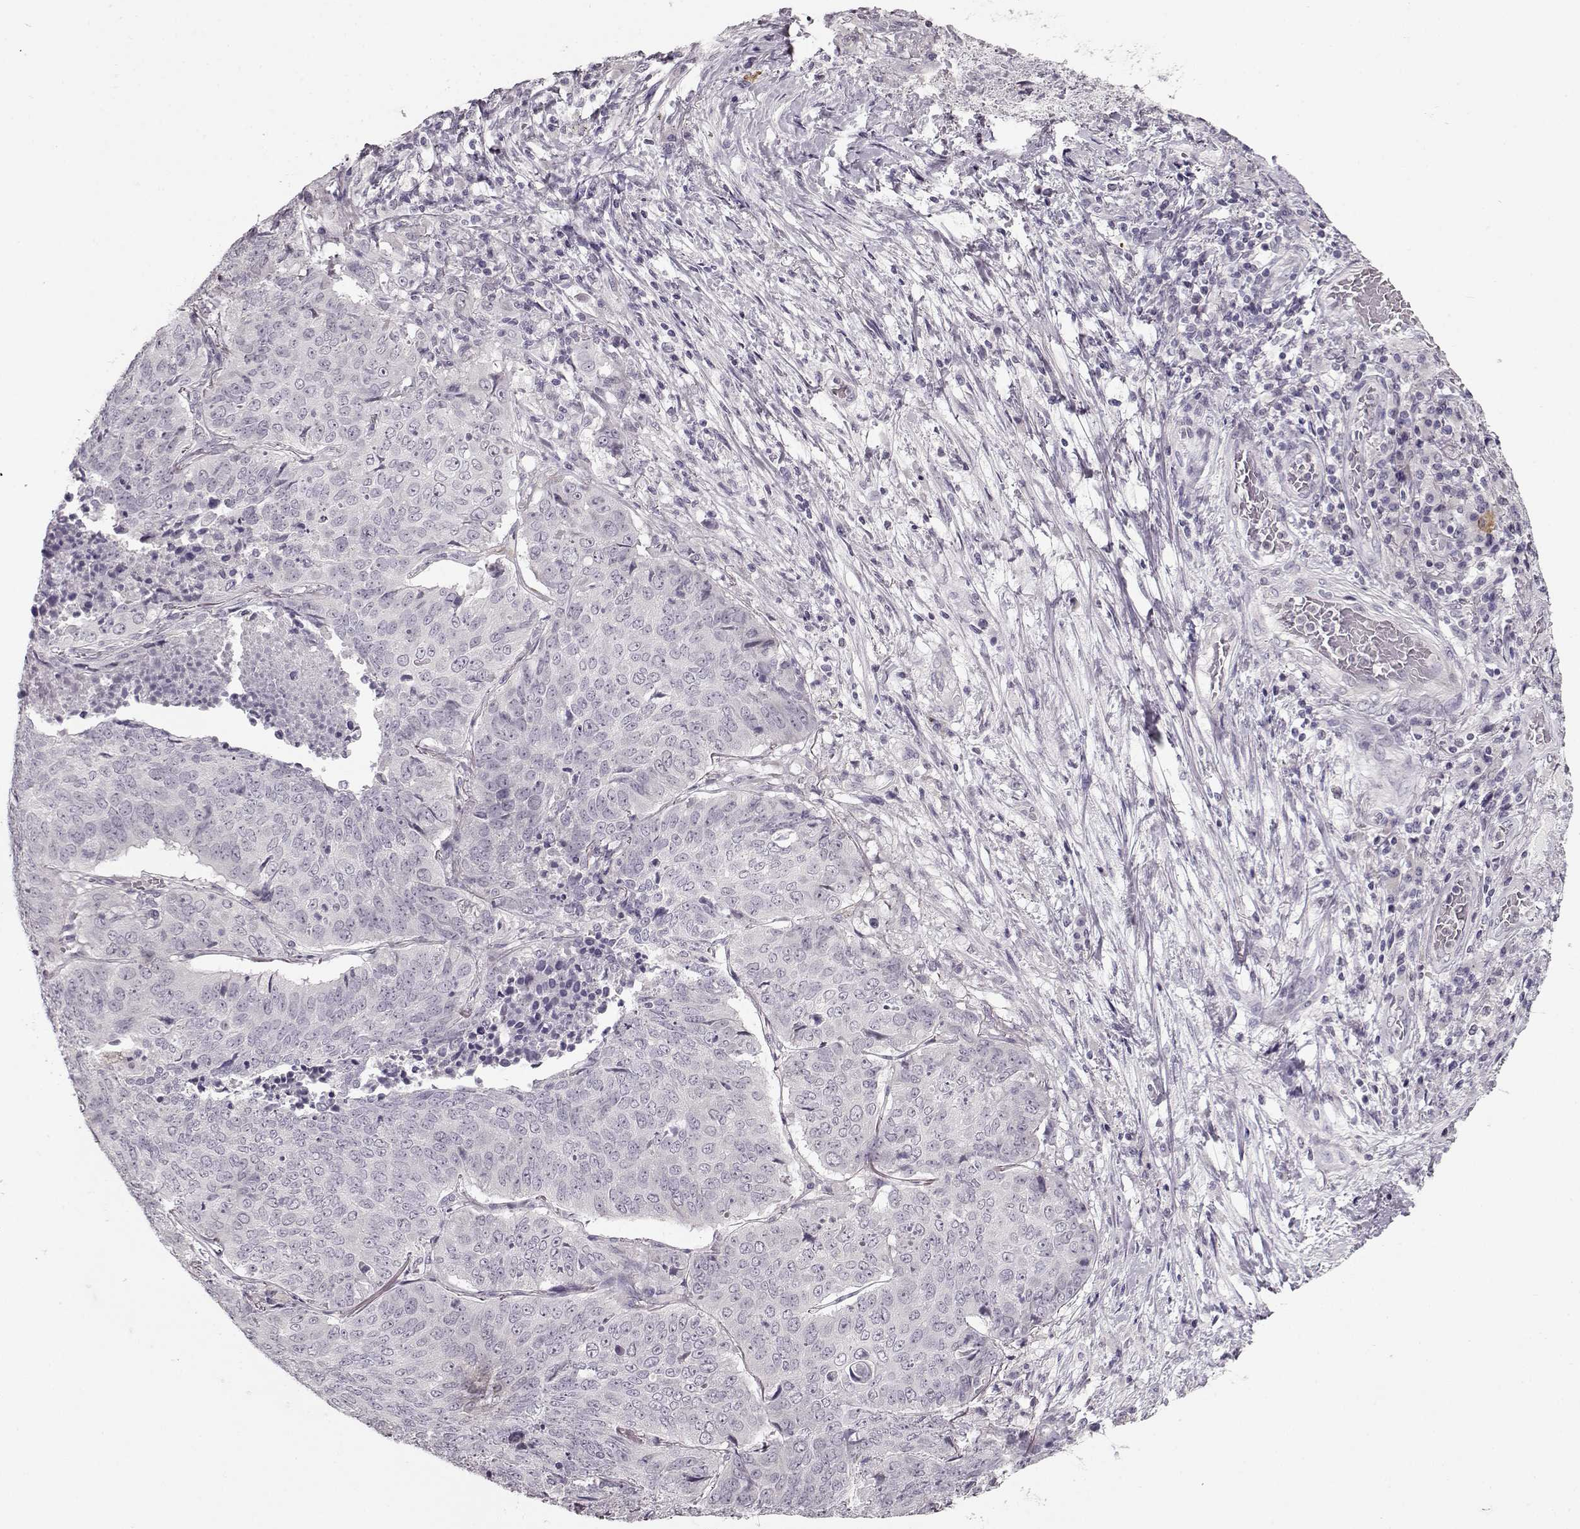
{"staining": {"intensity": "negative", "quantity": "none", "location": "none"}, "tissue": "lung cancer", "cell_type": "Tumor cells", "image_type": "cancer", "snomed": [{"axis": "morphology", "description": "Normal tissue, NOS"}, {"axis": "morphology", "description": "Squamous cell carcinoma, NOS"}, {"axis": "topography", "description": "Bronchus"}, {"axis": "topography", "description": "Lung"}], "caption": "The IHC micrograph has no significant expression in tumor cells of lung cancer tissue. Nuclei are stained in blue.", "gene": "RP1L1", "patient": {"sex": "male", "age": 64}}